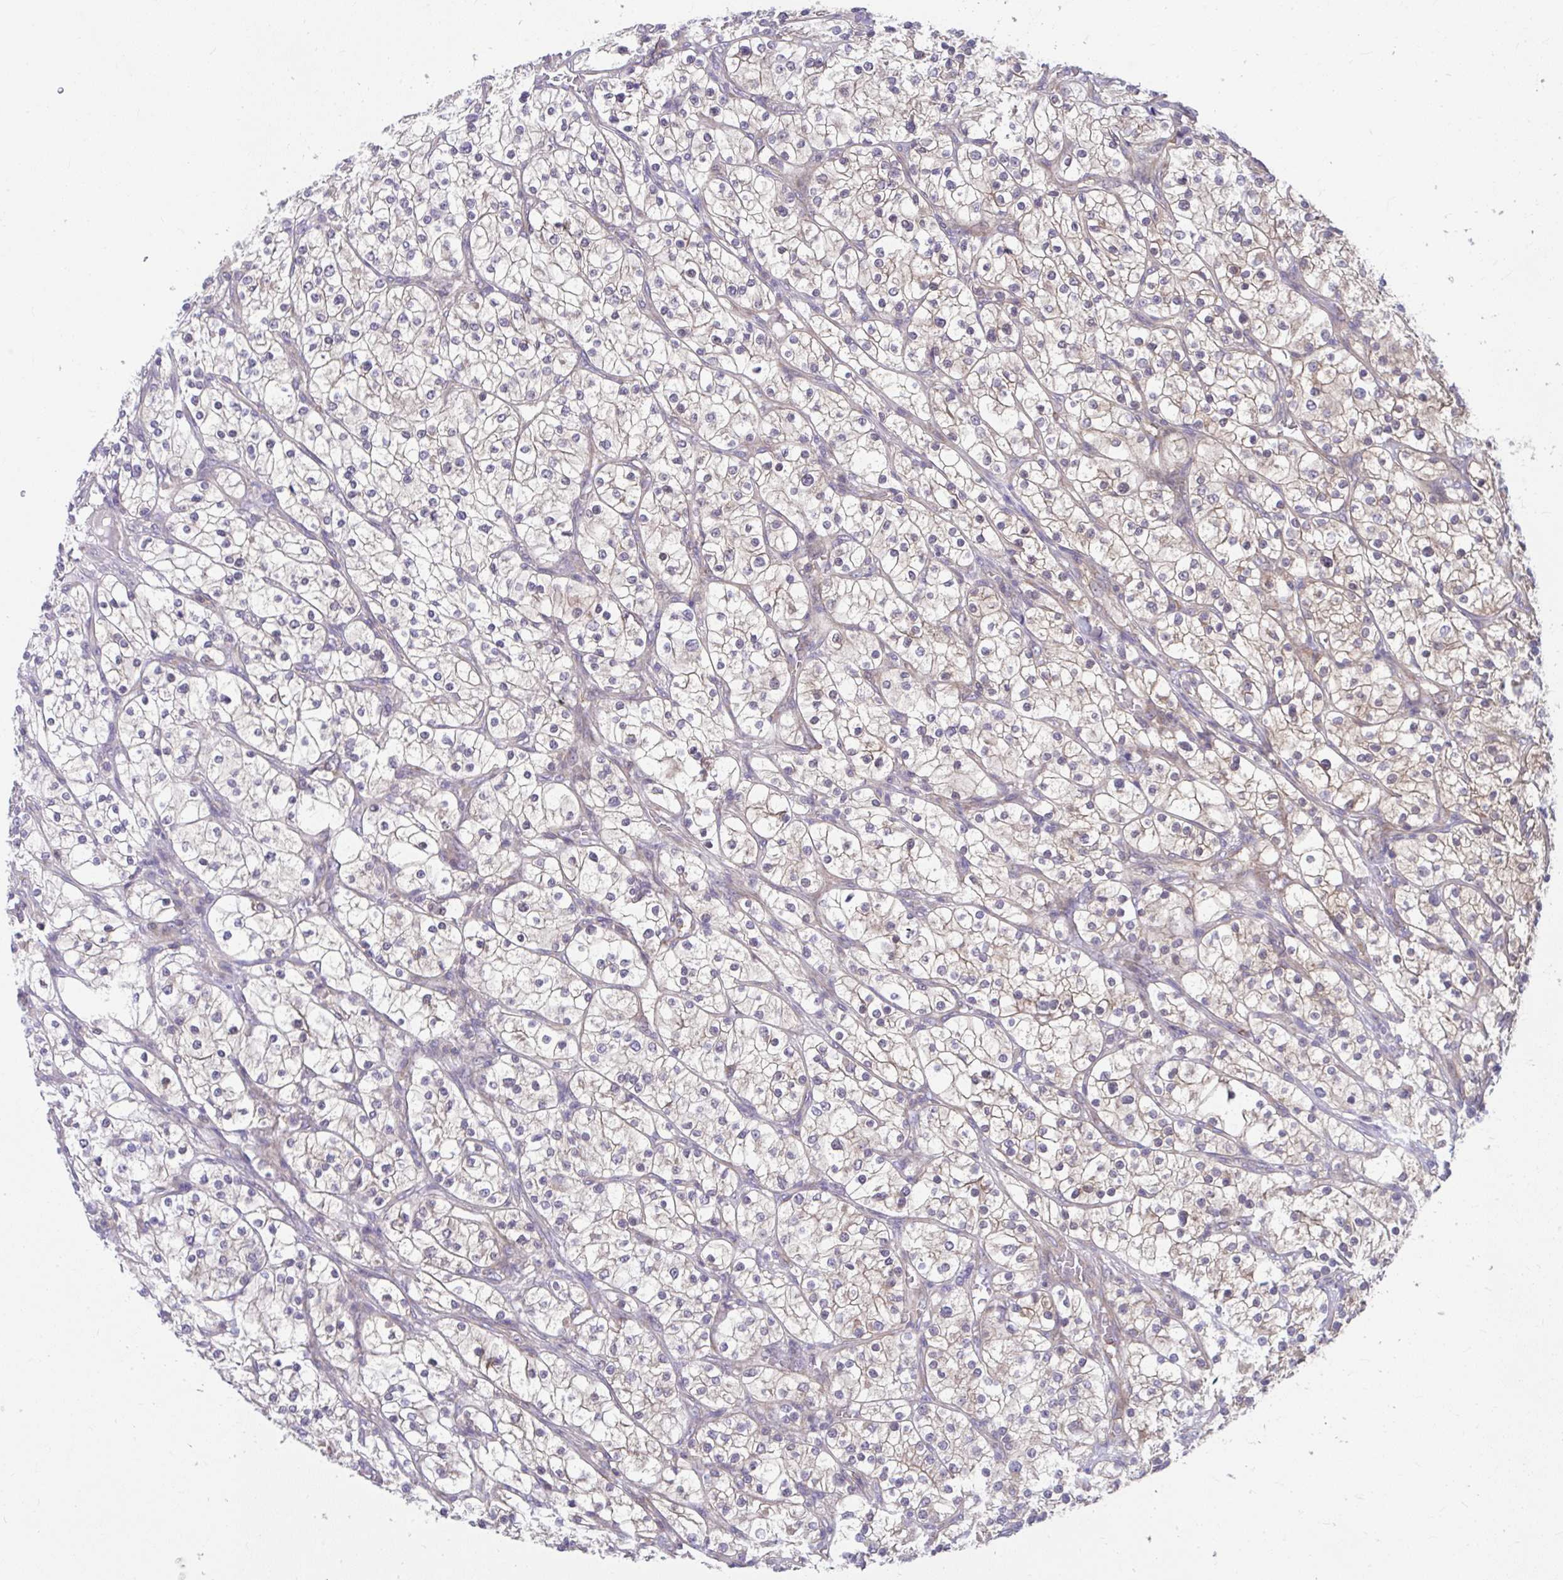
{"staining": {"intensity": "weak", "quantity": "25%-75%", "location": "cytoplasmic/membranous"}, "tissue": "renal cancer", "cell_type": "Tumor cells", "image_type": "cancer", "snomed": [{"axis": "morphology", "description": "Adenocarcinoma, NOS"}, {"axis": "topography", "description": "Kidney"}], "caption": "Renal adenocarcinoma stained with IHC reveals weak cytoplasmic/membranous expression in approximately 25%-75% of tumor cells.", "gene": "PCDHB7", "patient": {"sex": "male", "age": 80}}